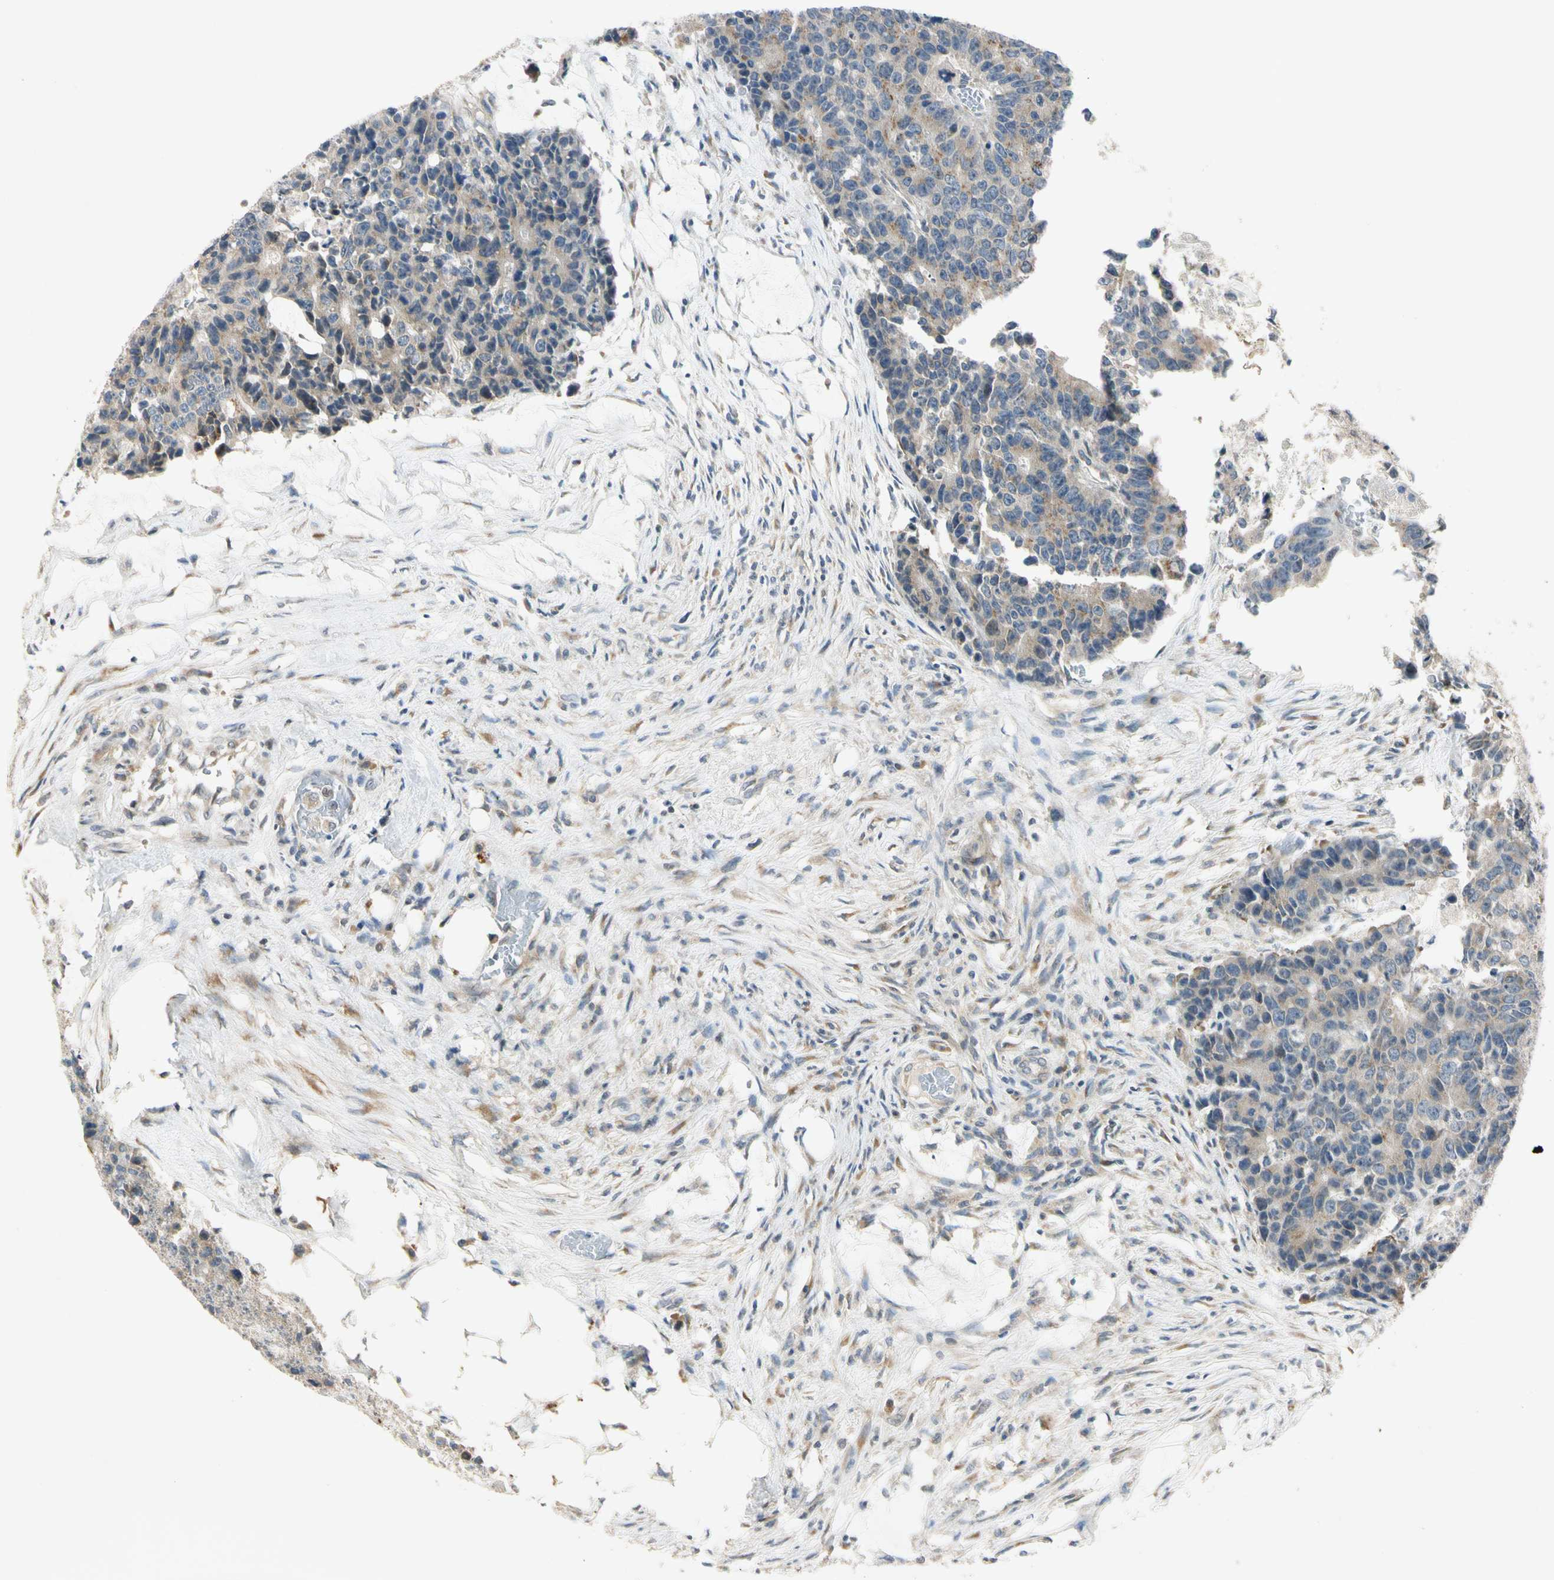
{"staining": {"intensity": "weak", "quantity": "25%-75%", "location": "cytoplasmic/membranous"}, "tissue": "colorectal cancer", "cell_type": "Tumor cells", "image_type": "cancer", "snomed": [{"axis": "morphology", "description": "Adenocarcinoma, NOS"}, {"axis": "topography", "description": "Colon"}], "caption": "The immunohistochemical stain shows weak cytoplasmic/membranous positivity in tumor cells of colorectal cancer tissue. (brown staining indicates protein expression, while blue staining denotes nuclei).", "gene": "RPS6KB2", "patient": {"sex": "female", "age": 86}}